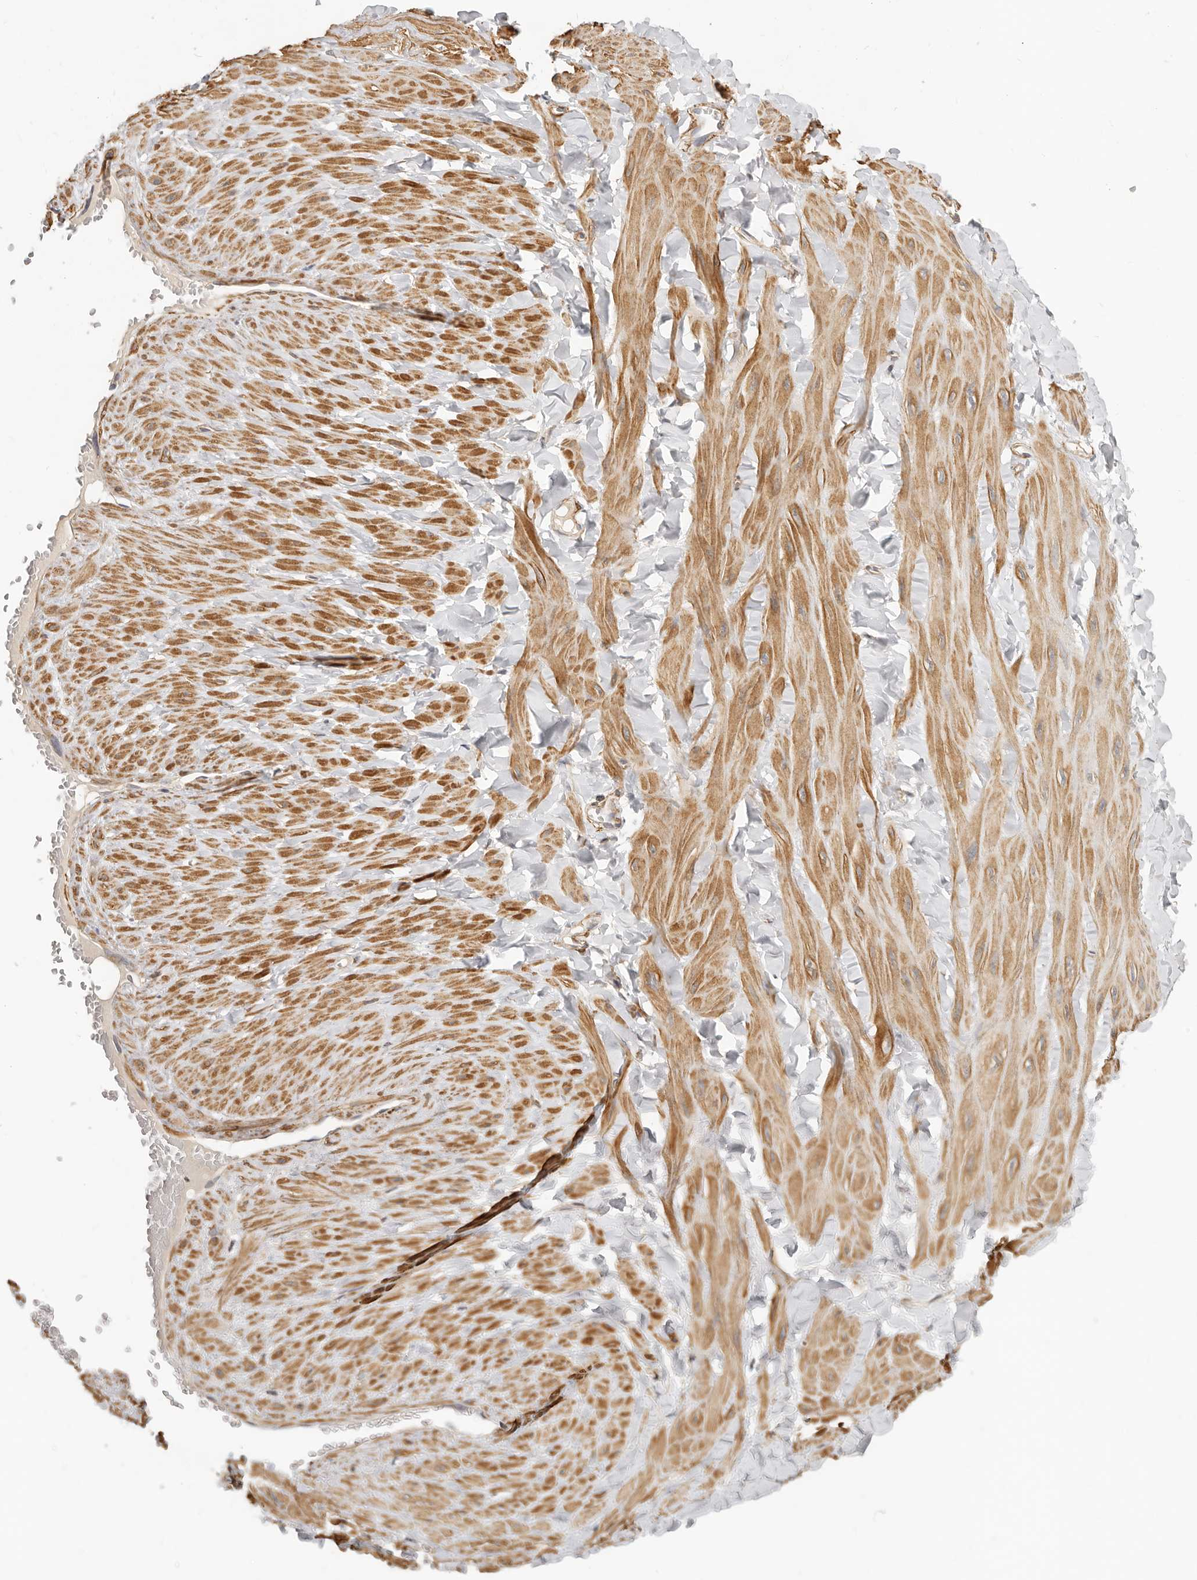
{"staining": {"intensity": "negative", "quantity": "none", "location": "none"}, "tissue": "adipose tissue", "cell_type": "Adipocytes", "image_type": "normal", "snomed": [{"axis": "morphology", "description": "Normal tissue, NOS"}, {"axis": "topography", "description": "Adipose tissue"}, {"axis": "topography", "description": "Vascular tissue"}, {"axis": "topography", "description": "Peripheral nerve tissue"}], "caption": "Immunohistochemistry micrograph of normal adipose tissue: adipose tissue stained with DAB exhibits no significant protein expression in adipocytes. Nuclei are stained in blue.", "gene": "RABAC1", "patient": {"sex": "male", "age": 25}}